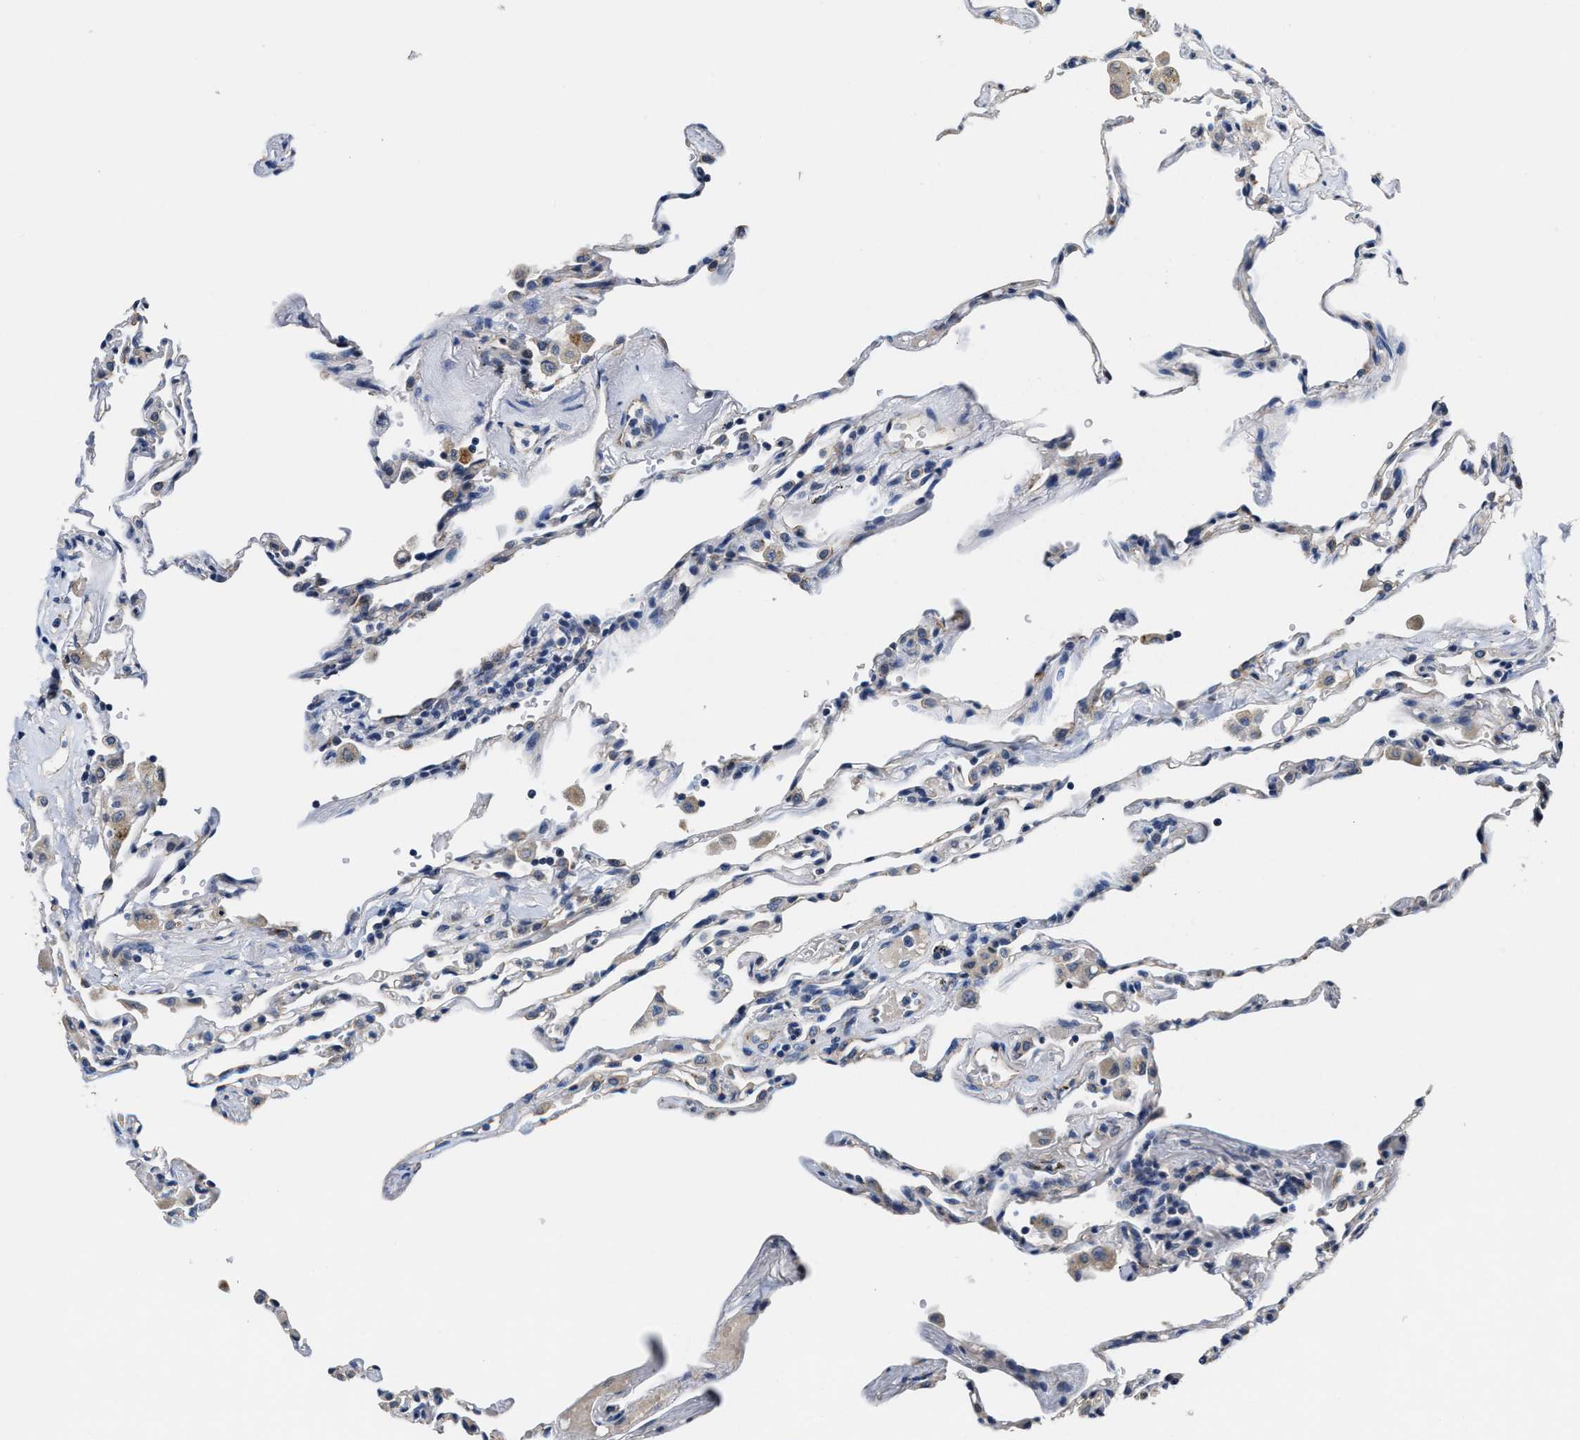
{"staining": {"intensity": "negative", "quantity": "none", "location": "none"}, "tissue": "lung", "cell_type": "Alveolar cells", "image_type": "normal", "snomed": [{"axis": "morphology", "description": "Normal tissue, NOS"}, {"axis": "topography", "description": "Lung"}], "caption": "This is an immunohistochemistry (IHC) histopathology image of unremarkable human lung. There is no positivity in alveolar cells.", "gene": "GHITM", "patient": {"sex": "male", "age": 59}}